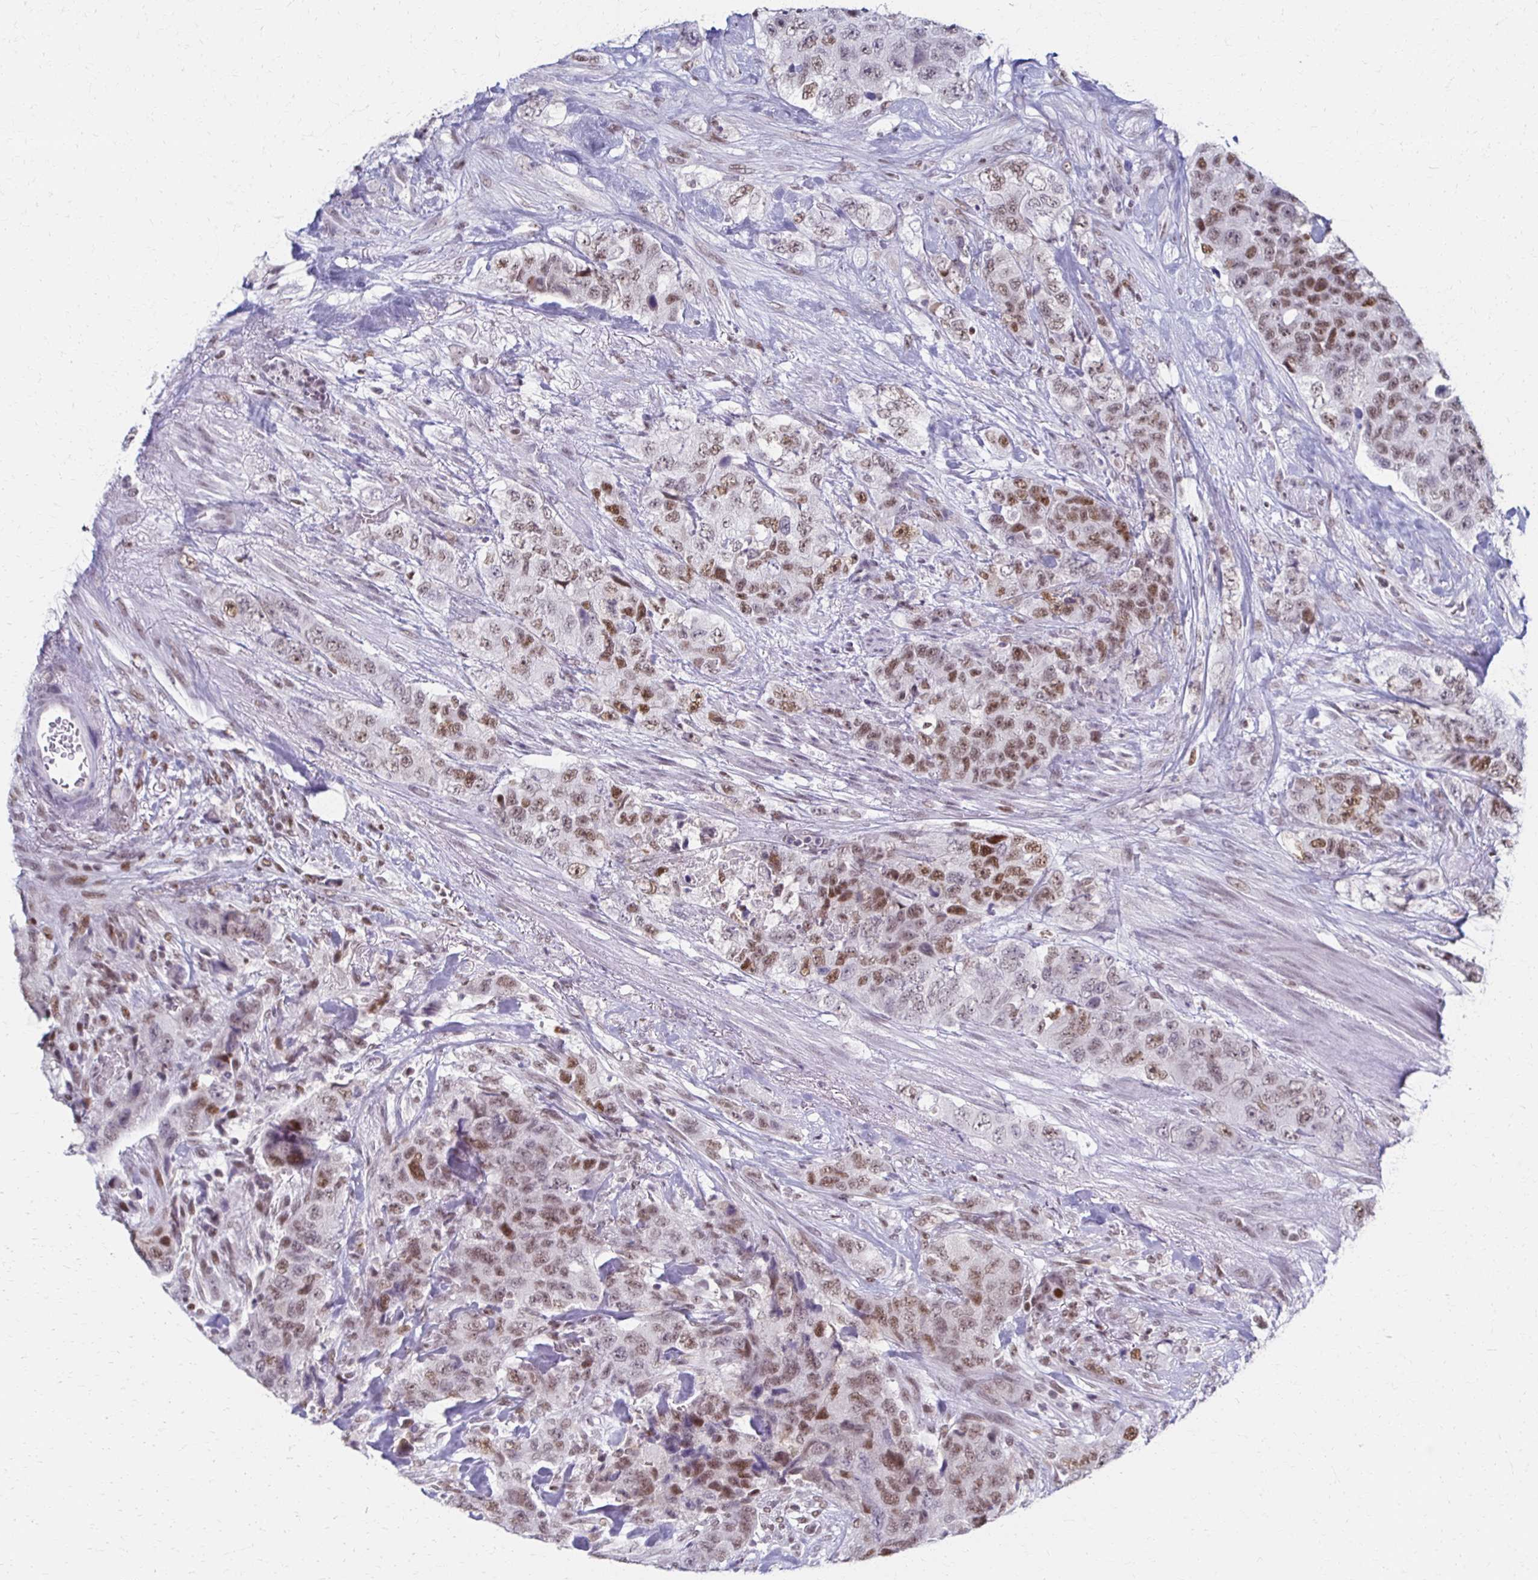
{"staining": {"intensity": "moderate", "quantity": ">75%", "location": "nuclear"}, "tissue": "urothelial cancer", "cell_type": "Tumor cells", "image_type": "cancer", "snomed": [{"axis": "morphology", "description": "Urothelial carcinoma, High grade"}, {"axis": "topography", "description": "Urinary bladder"}], "caption": "High-magnification brightfield microscopy of urothelial cancer stained with DAB (3,3'-diaminobenzidine) (brown) and counterstained with hematoxylin (blue). tumor cells exhibit moderate nuclear expression is seen in approximately>75% of cells.", "gene": "IRF7", "patient": {"sex": "female", "age": 78}}